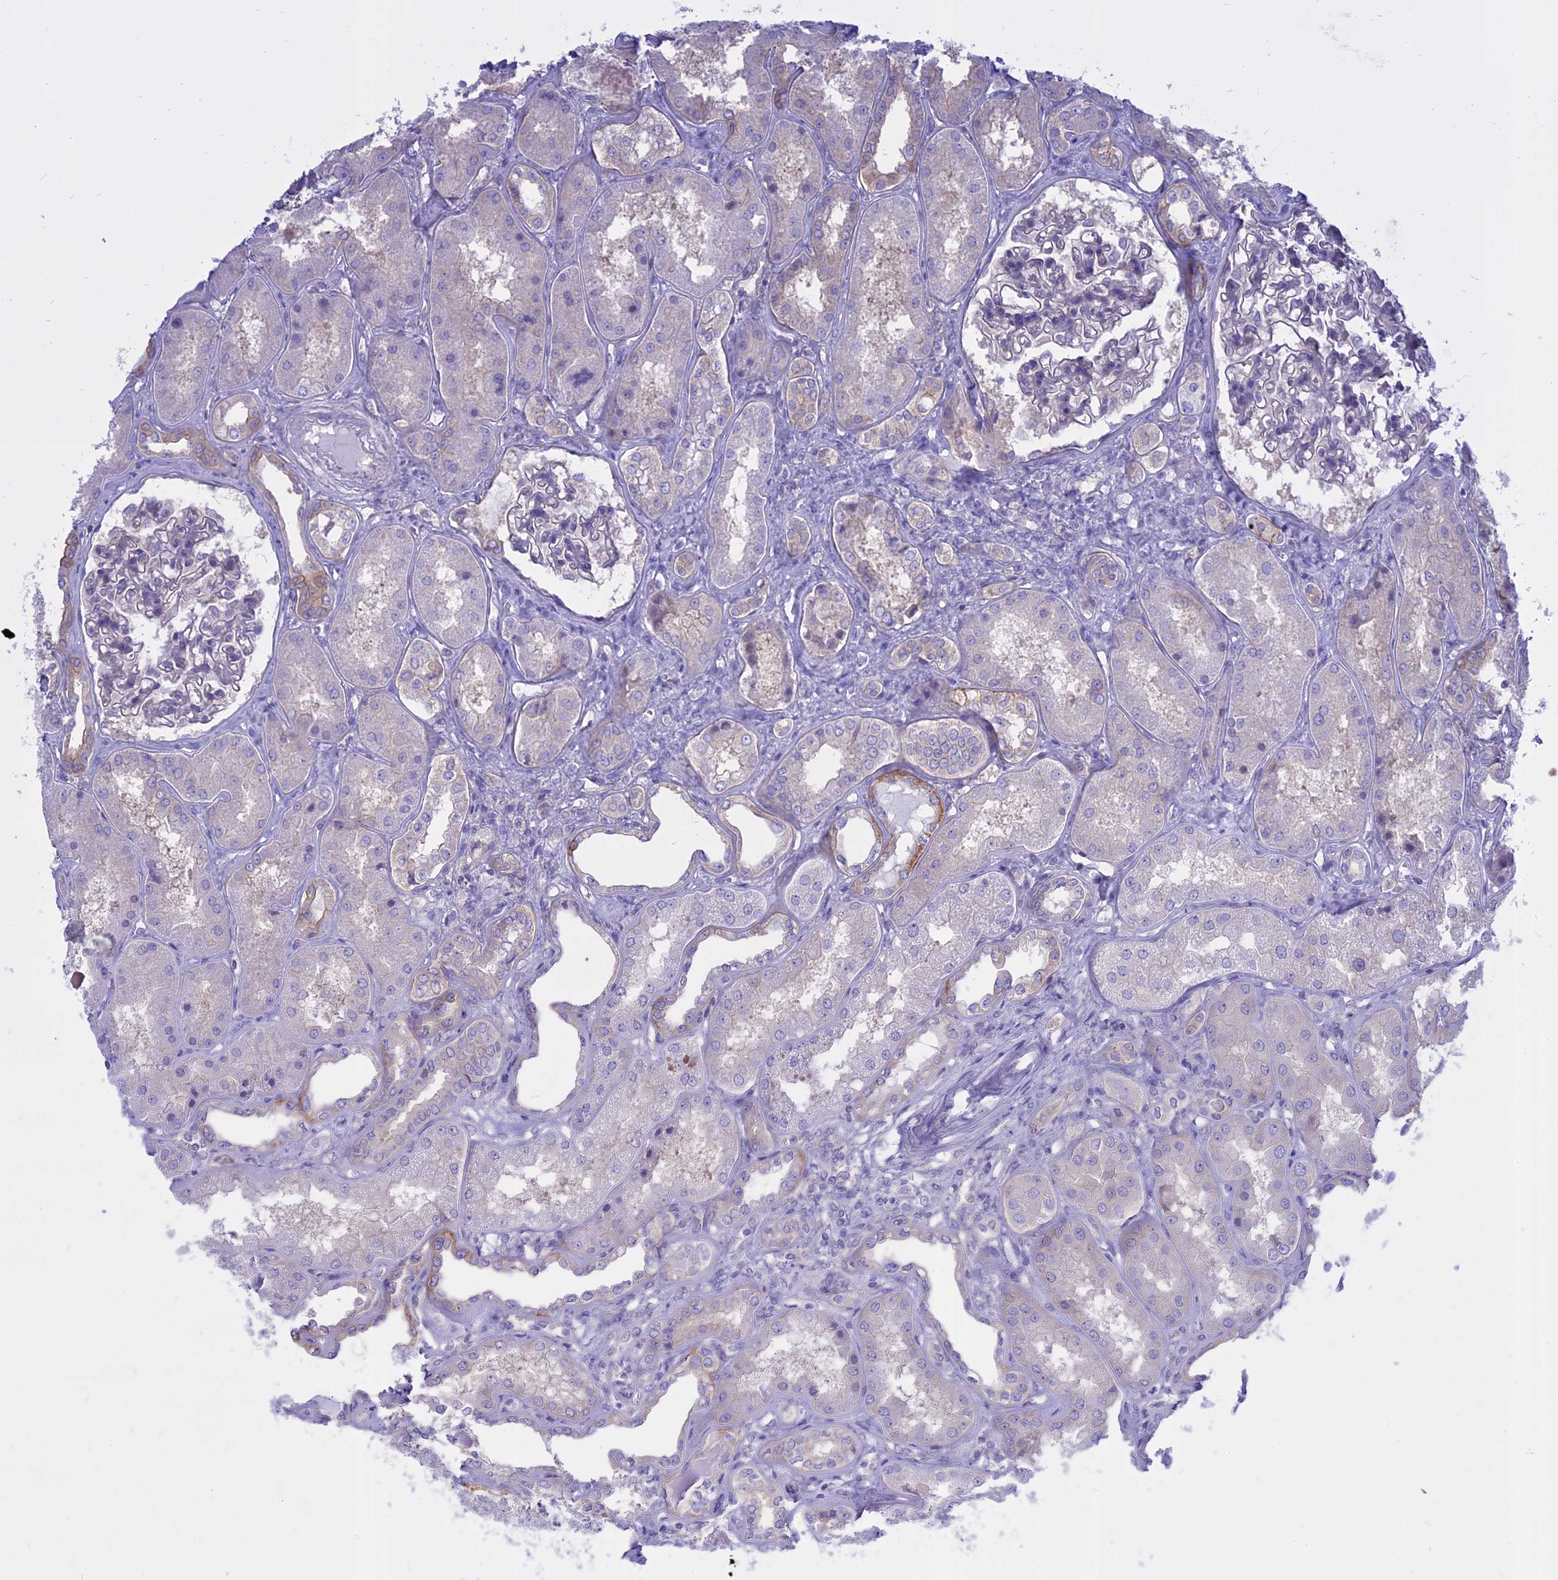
{"staining": {"intensity": "negative", "quantity": "none", "location": "none"}, "tissue": "kidney", "cell_type": "Cells in glomeruli", "image_type": "normal", "snomed": [{"axis": "morphology", "description": "Normal tissue, NOS"}, {"axis": "topography", "description": "Kidney"}], "caption": "This is a histopathology image of immunohistochemistry staining of normal kidney, which shows no positivity in cells in glomeruli.", "gene": "AHCYL1", "patient": {"sex": "female", "age": 56}}